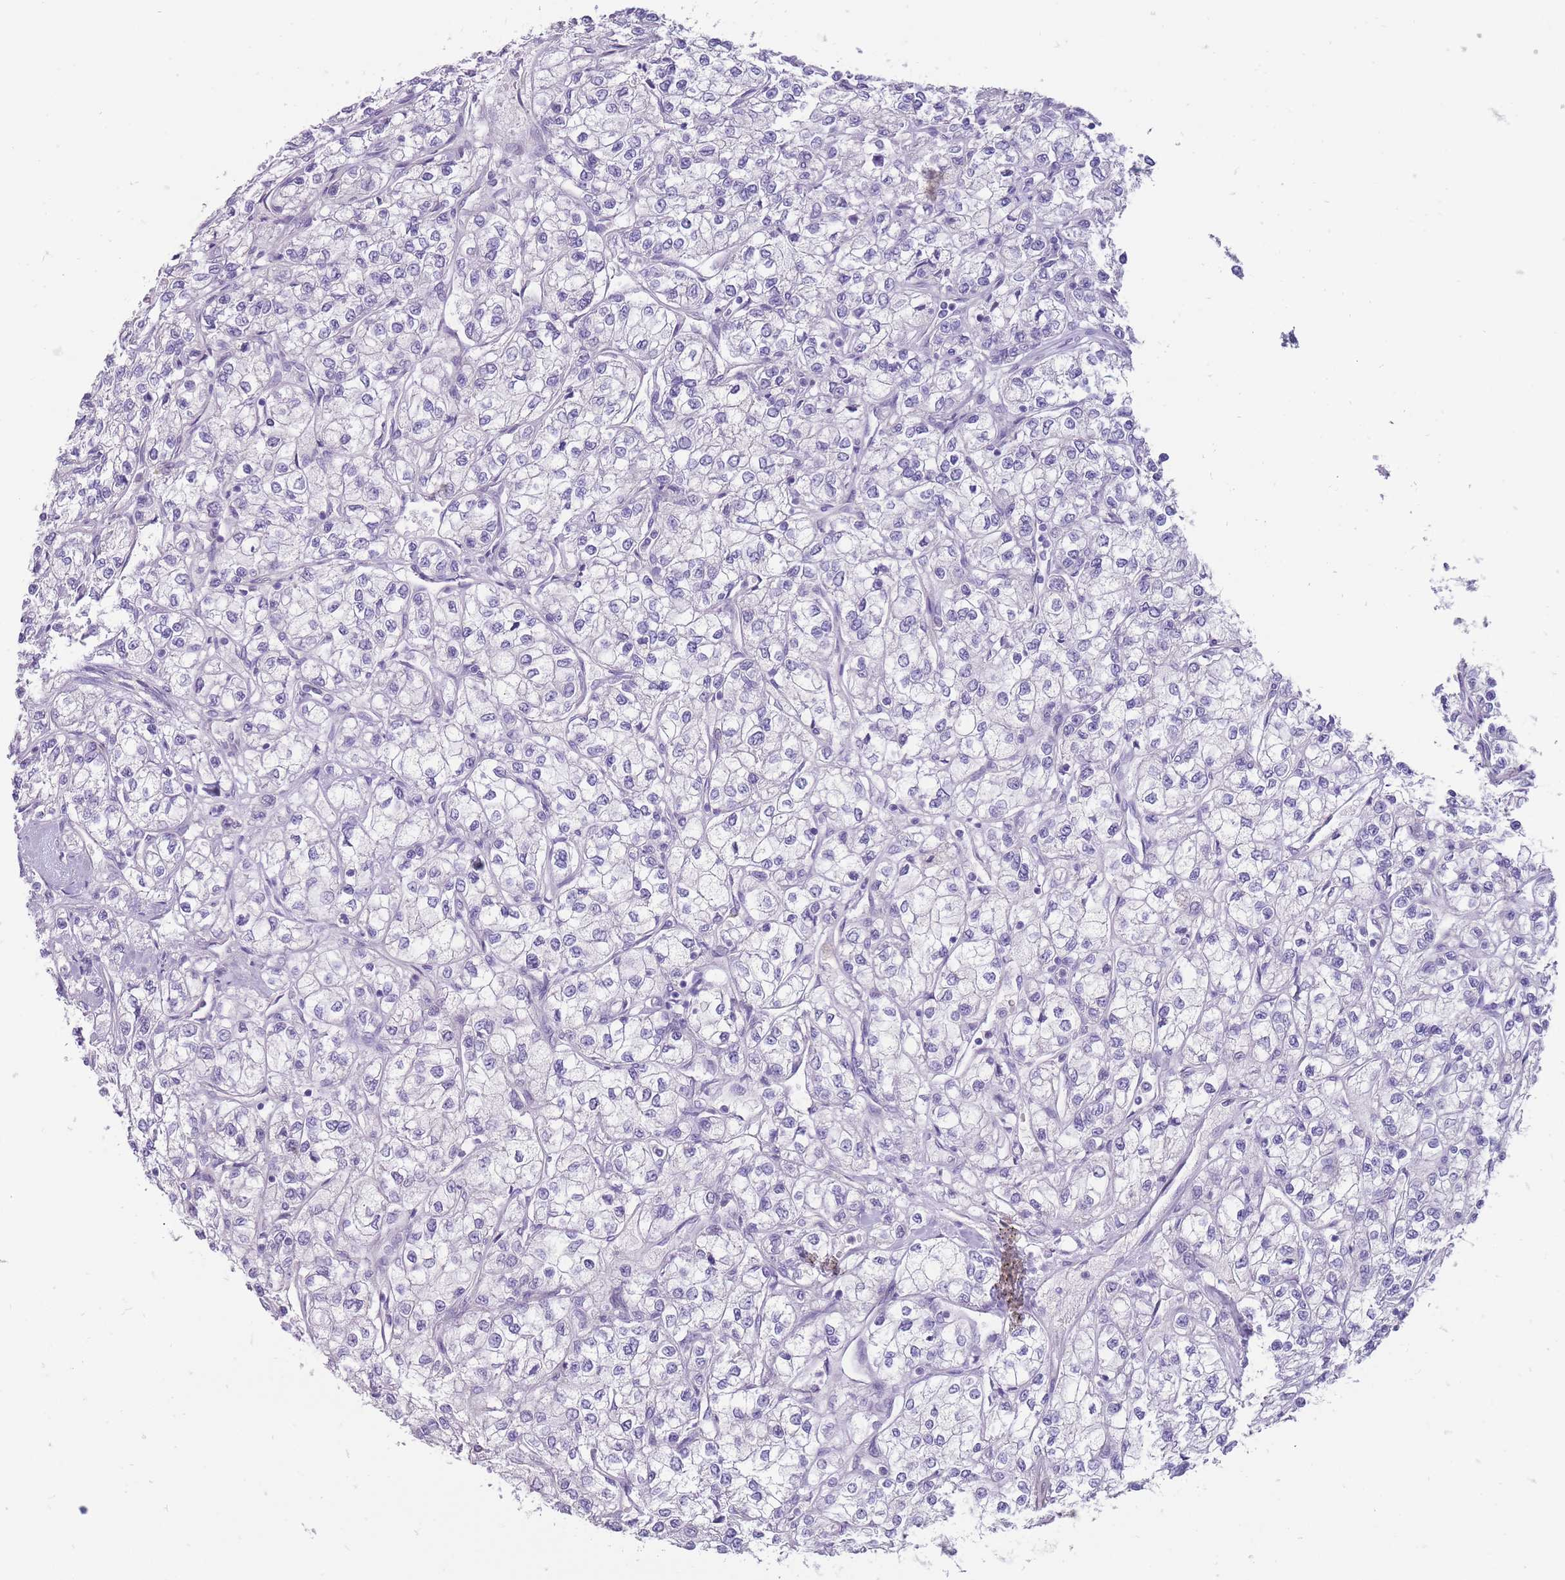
{"staining": {"intensity": "negative", "quantity": "none", "location": "none"}, "tissue": "renal cancer", "cell_type": "Tumor cells", "image_type": "cancer", "snomed": [{"axis": "morphology", "description": "Adenocarcinoma, NOS"}, {"axis": "topography", "description": "Kidney"}], "caption": "The micrograph displays no significant expression in tumor cells of renal cancer. The staining is performed using DAB brown chromogen with nuclei counter-stained in using hematoxylin.", "gene": "ERICH4", "patient": {"sex": "male", "age": 80}}